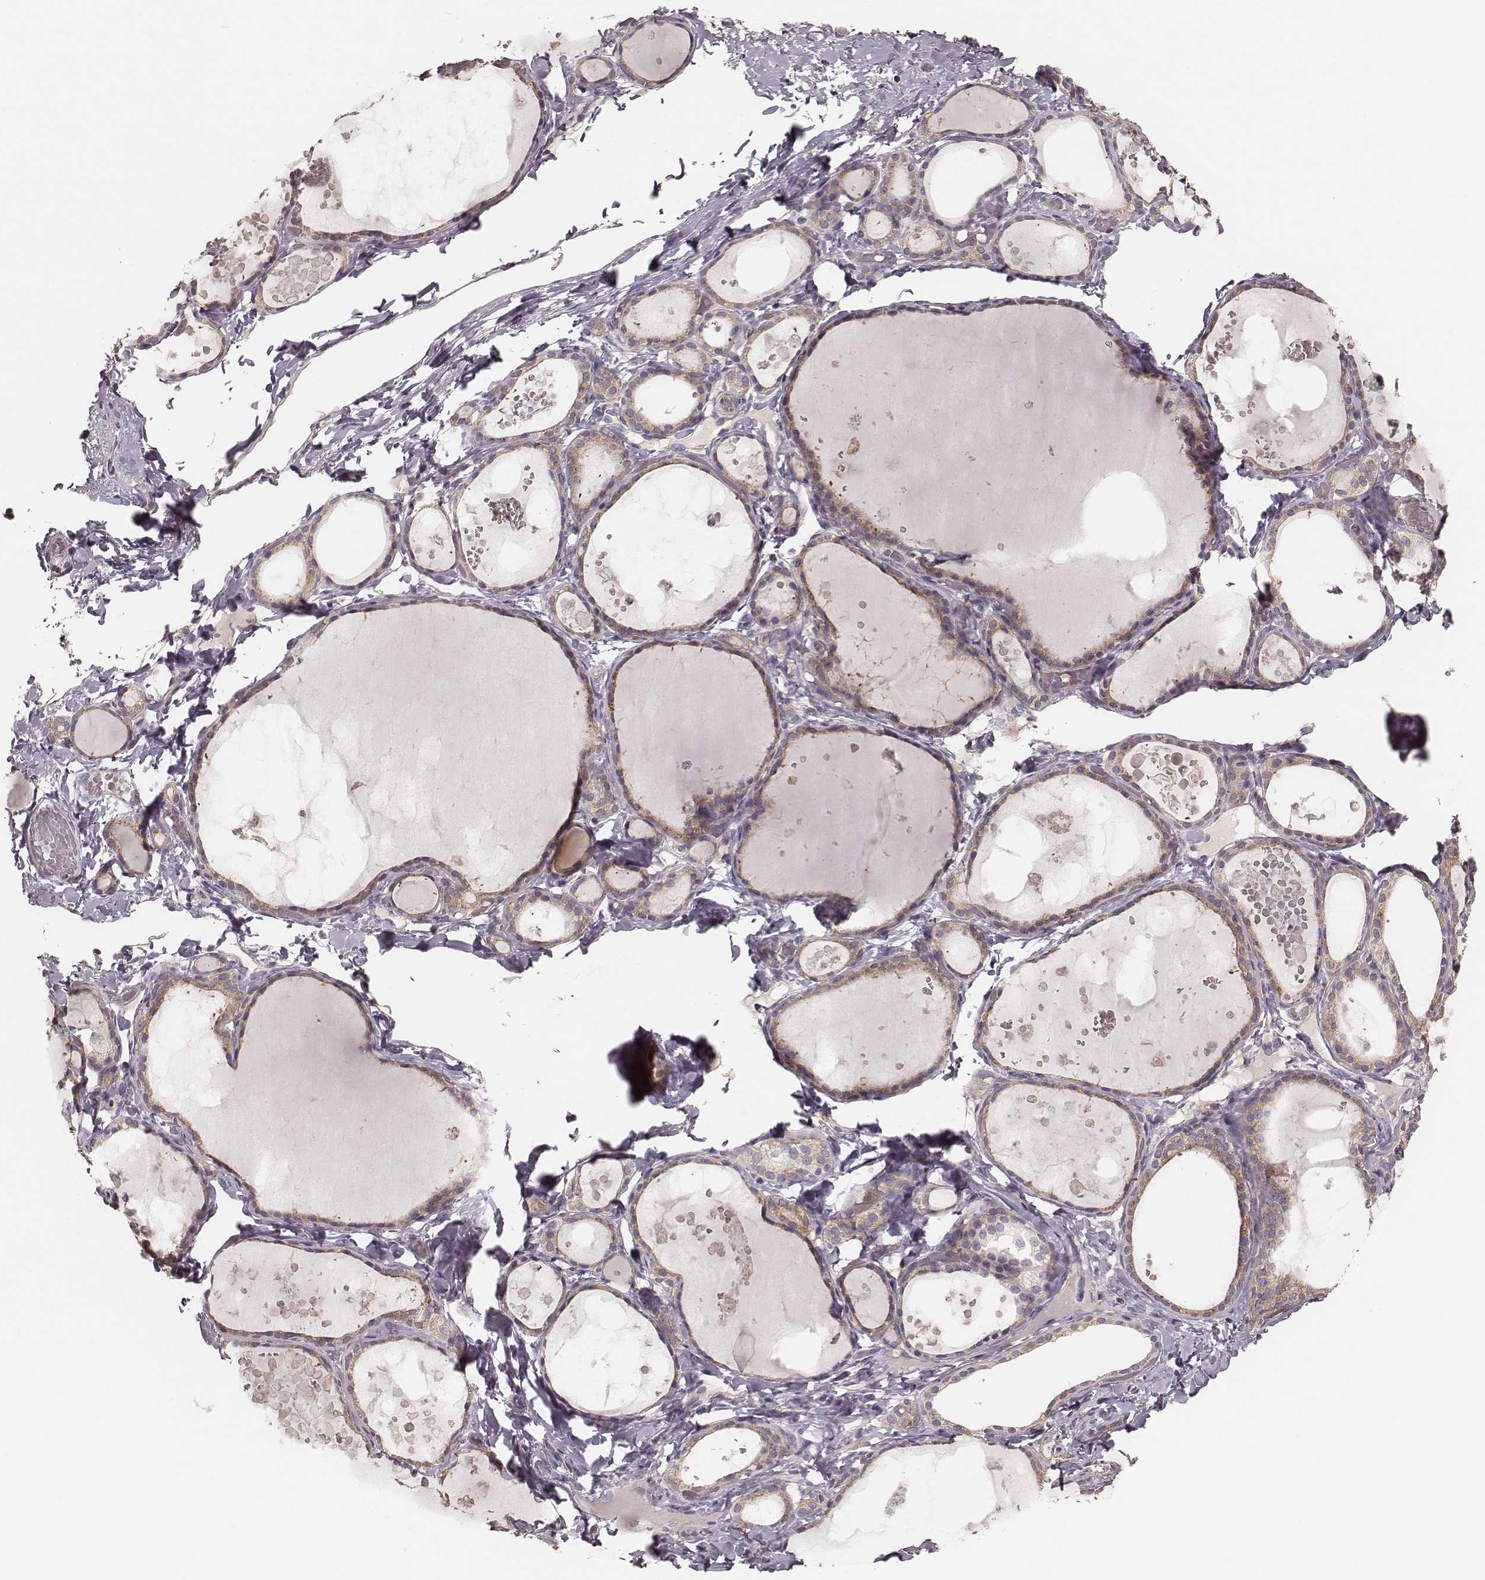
{"staining": {"intensity": "weak", "quantity": ">75%", "location": "cytoplasmic/membranous"}, "tissue": "thyroid gland", "cell_type": "Glandular cells", "image_type": "normal", "snomed": [{"axis": "morphology", "description": "Normal tissue, NOS"}, {"axis": "topography", "description": "Thyroid gland"}], "caption": "Weak cytoplasmic/membranous protein staining is seen in about >75% of glandular cells in thyroid gland.", "gene": "CARS1", "patient": {"sex": "female", "age": 56}}